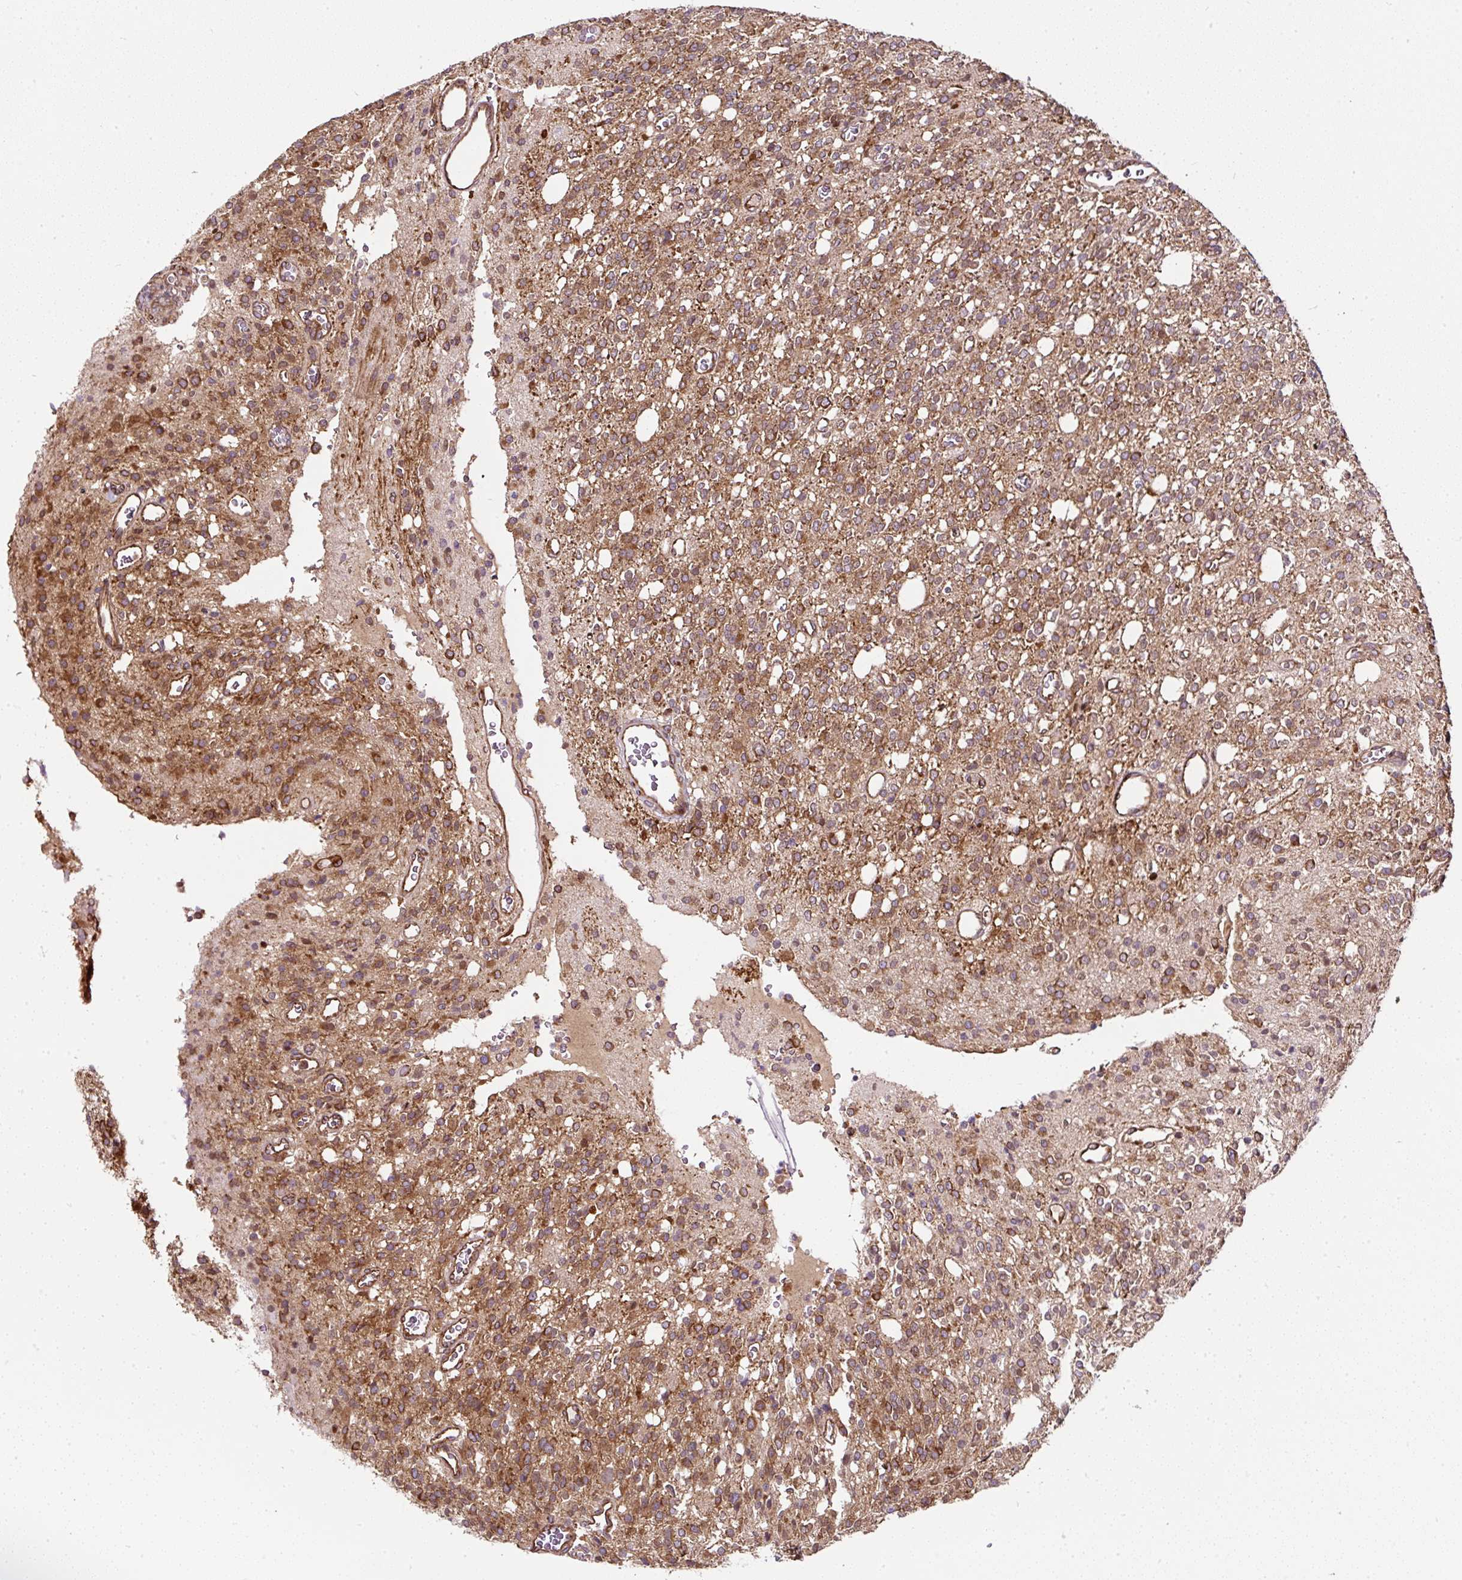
{"staining": {"intensity": "strong", "quantity": ">75%", "location": "cytoplasmic/membranous"}, "tissue": "glioma", "cell_type": "Tumor cells", "image_type": "cancer", "snomed": [{"axis": "morphology", "description": "Glioma, malignant, High grade"}, {"axis": "topography", "description": "Brain"}], "caption": "Tumor cells display high levels of strong cytoplasmic/membranous expression in approximately >75% of cells in glioma.", "gene": "KDM4E", "patient": {"sex": "male", "age": 34}}